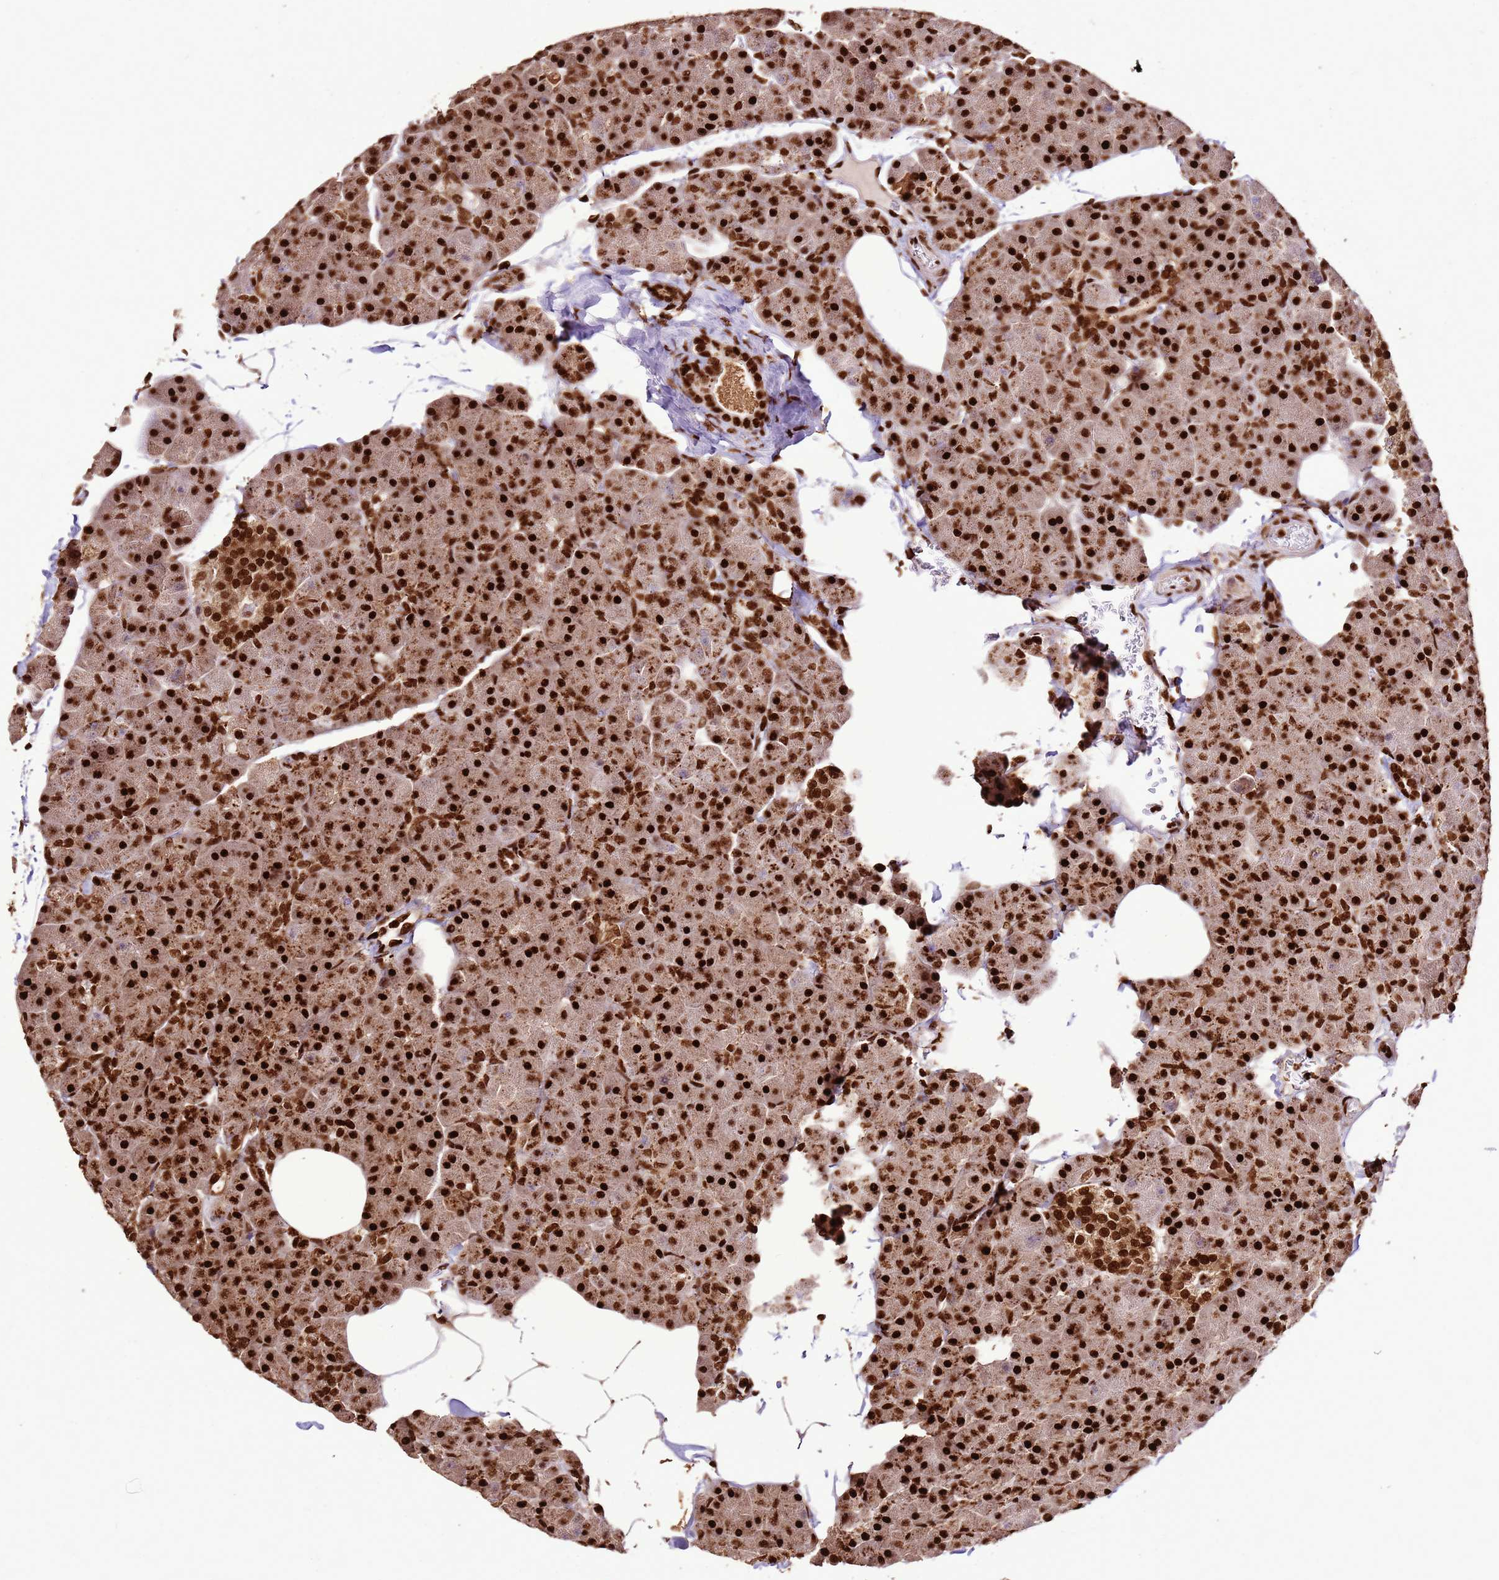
{"staining": {"intensity": "strong", "quantity": ">75%", "location": "nuclear"}, "tissue": "pancreas", "cell_type": "Exocrine glandular cells", "image_type": "normal", "snomed": [{"axis": "morphology", "description": "Normal tissue, NOS"}, {"axis": "topography", "description": "Pancreas"}], "caption": "Benign pancreas was stained to show a protein in brown. There is high levels of strong nuclear staining in approximately >75% of exocrine glandular cells. The staining was performed using DAB, with brown indicating positive protein expression. Nuclei are stained blue with hematoxylin.", "gene": "HNRNPAB", "patient": {"sex": "male", "age": 35}}